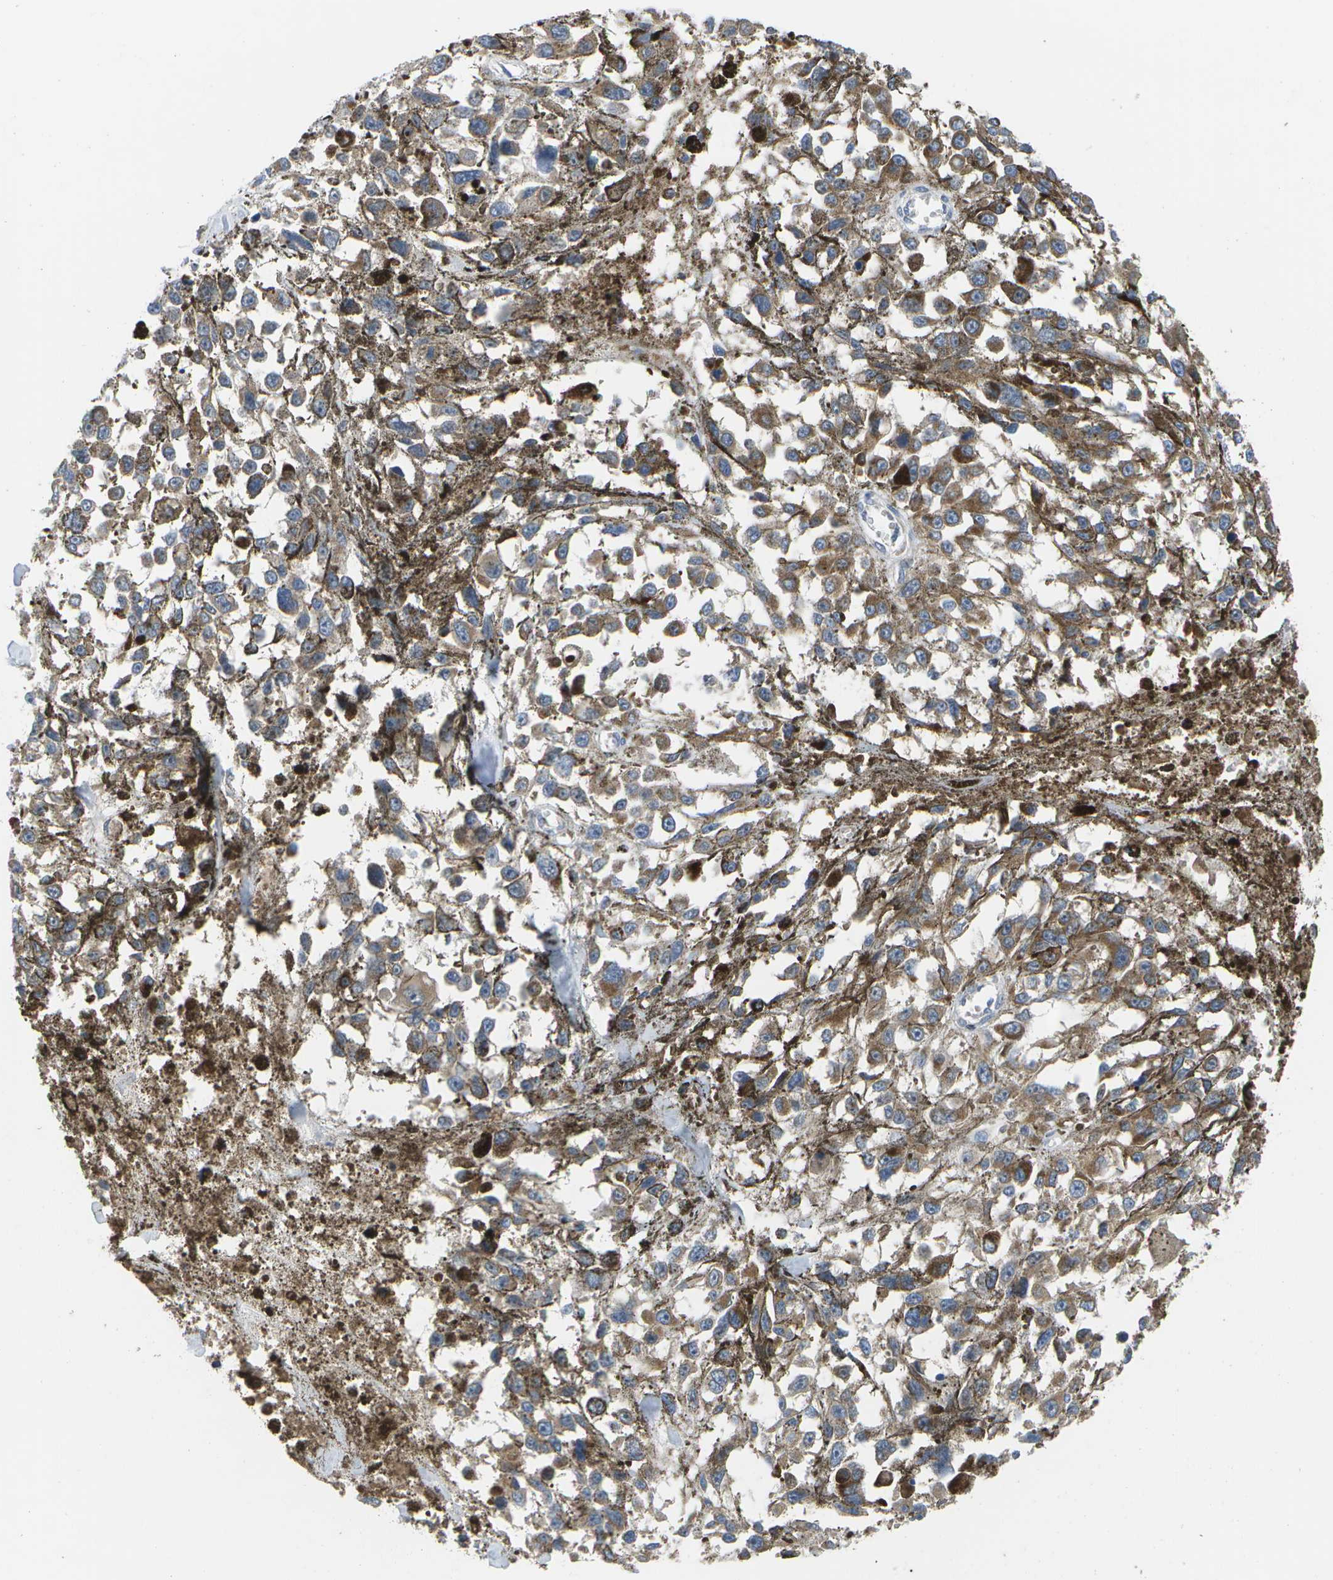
{"staining": {"intensity": "moderate", "quantity": ">75%", "location": "cytoplasmic/membranous"}, "tissue": "melanoma", "cell_type": "Tumor cells", "image_type": "cancer", "snomed": [{"axis": "morphology", "description": "Malignant melanoma, Metastatic site"}, {"axis": "topography", "description": "Lymph node"}], "caption": "Immunohistochemical staining of human malignant melanoma (metastatic site) exhibits medium levels of moderate cytoplasmic/membranous protein expression in approximately >75% of tumor cells.", "gene": "HADHA", "patient": {"sex": "male", "age": 59}}